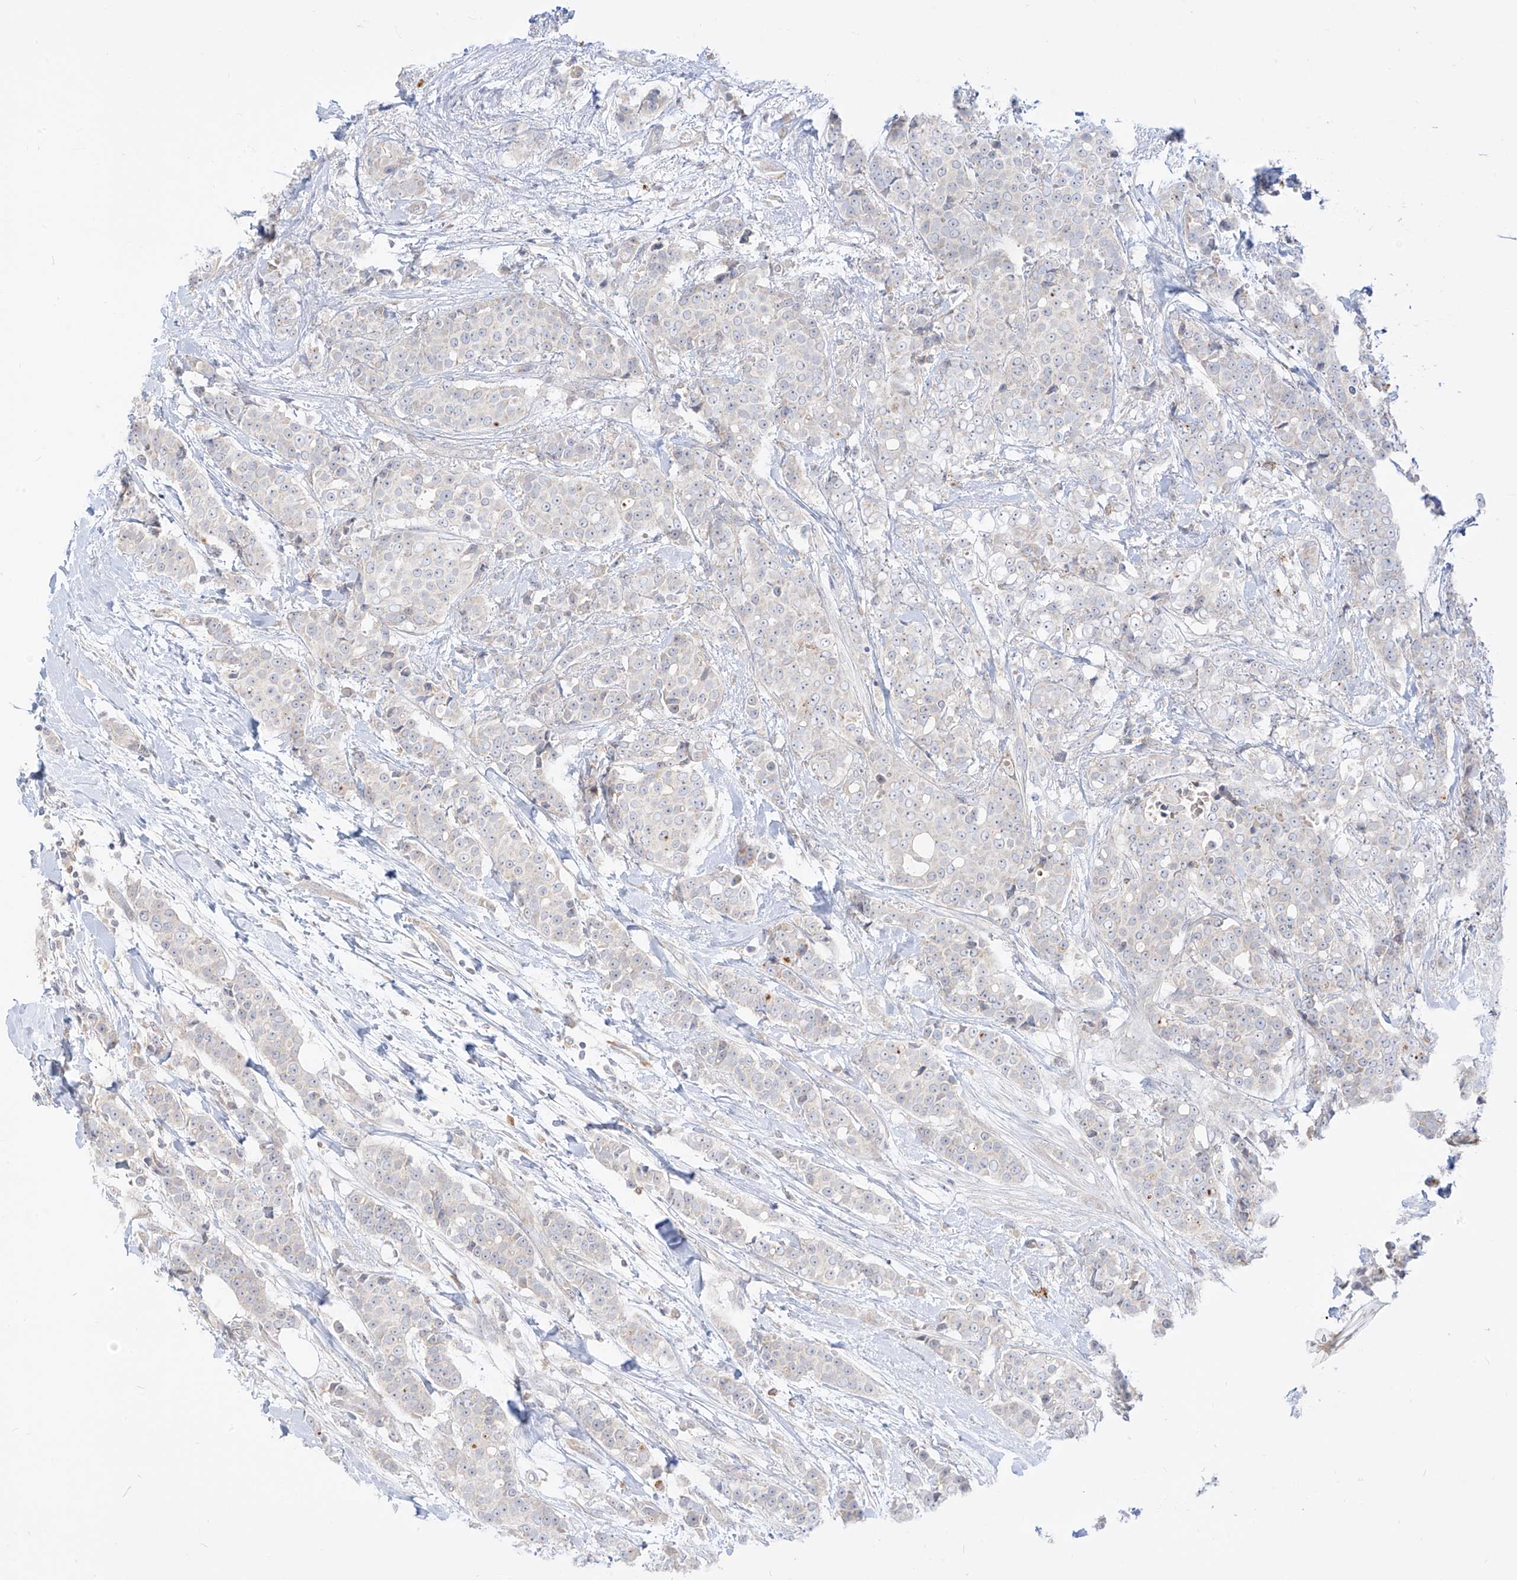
{"staining": {"intensity": "negative", "quantity": "none", "location": "none"}, "tissue": "breast cancer", "cell_type": "Tumor cells", "image_type": "cancer", "snomed": [{"axis": "morphology", "description": "Lobular carcinoma"}, {"axis": "topography", "description": "Breast"}], "caption": "Immunohistochemistry (IHC) of human breast cancer shows no positivity in tumor cells.", "gene": "SYTL3", "patient": {"sex": "female", "age": 51}}